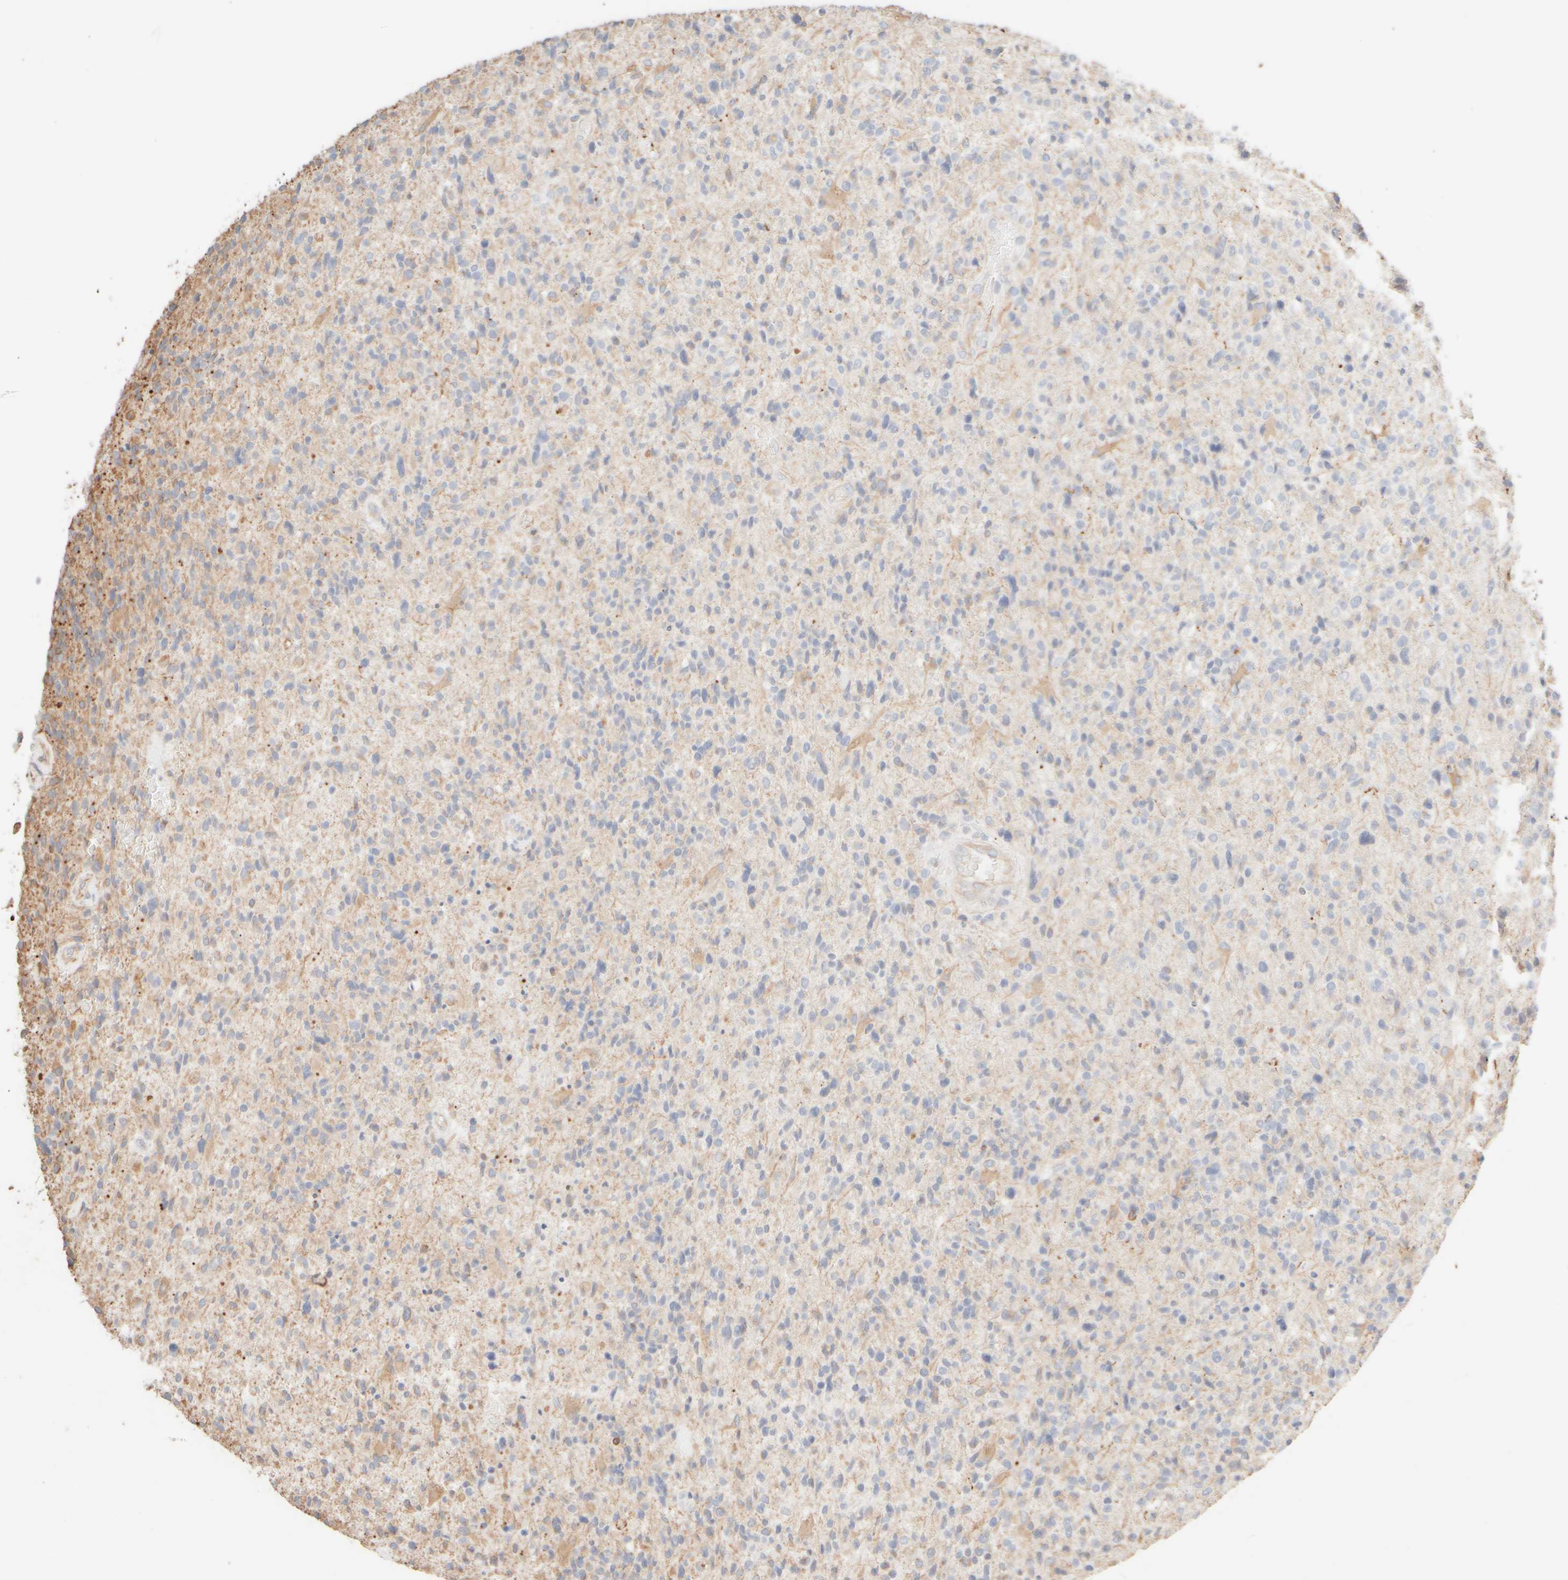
{"staining": {"intensity": "negative", "quantity": "none", "location": "none"}, "tissue": "glioma", "cell_type": "Tumor cells", "image_type": "cancer", "snomed": [{"axis": "morphology", "description": "Glioma, malignant, High grade"}, {"axis": "topography", "description": "Brain"}], "caption": "Immunohistochemistry (IHC) of human malignant glioma (high-grade) shows no positivity in tumor cells.", "gene": "KRT15", "patient": {"sex": "male", "age": 72}}